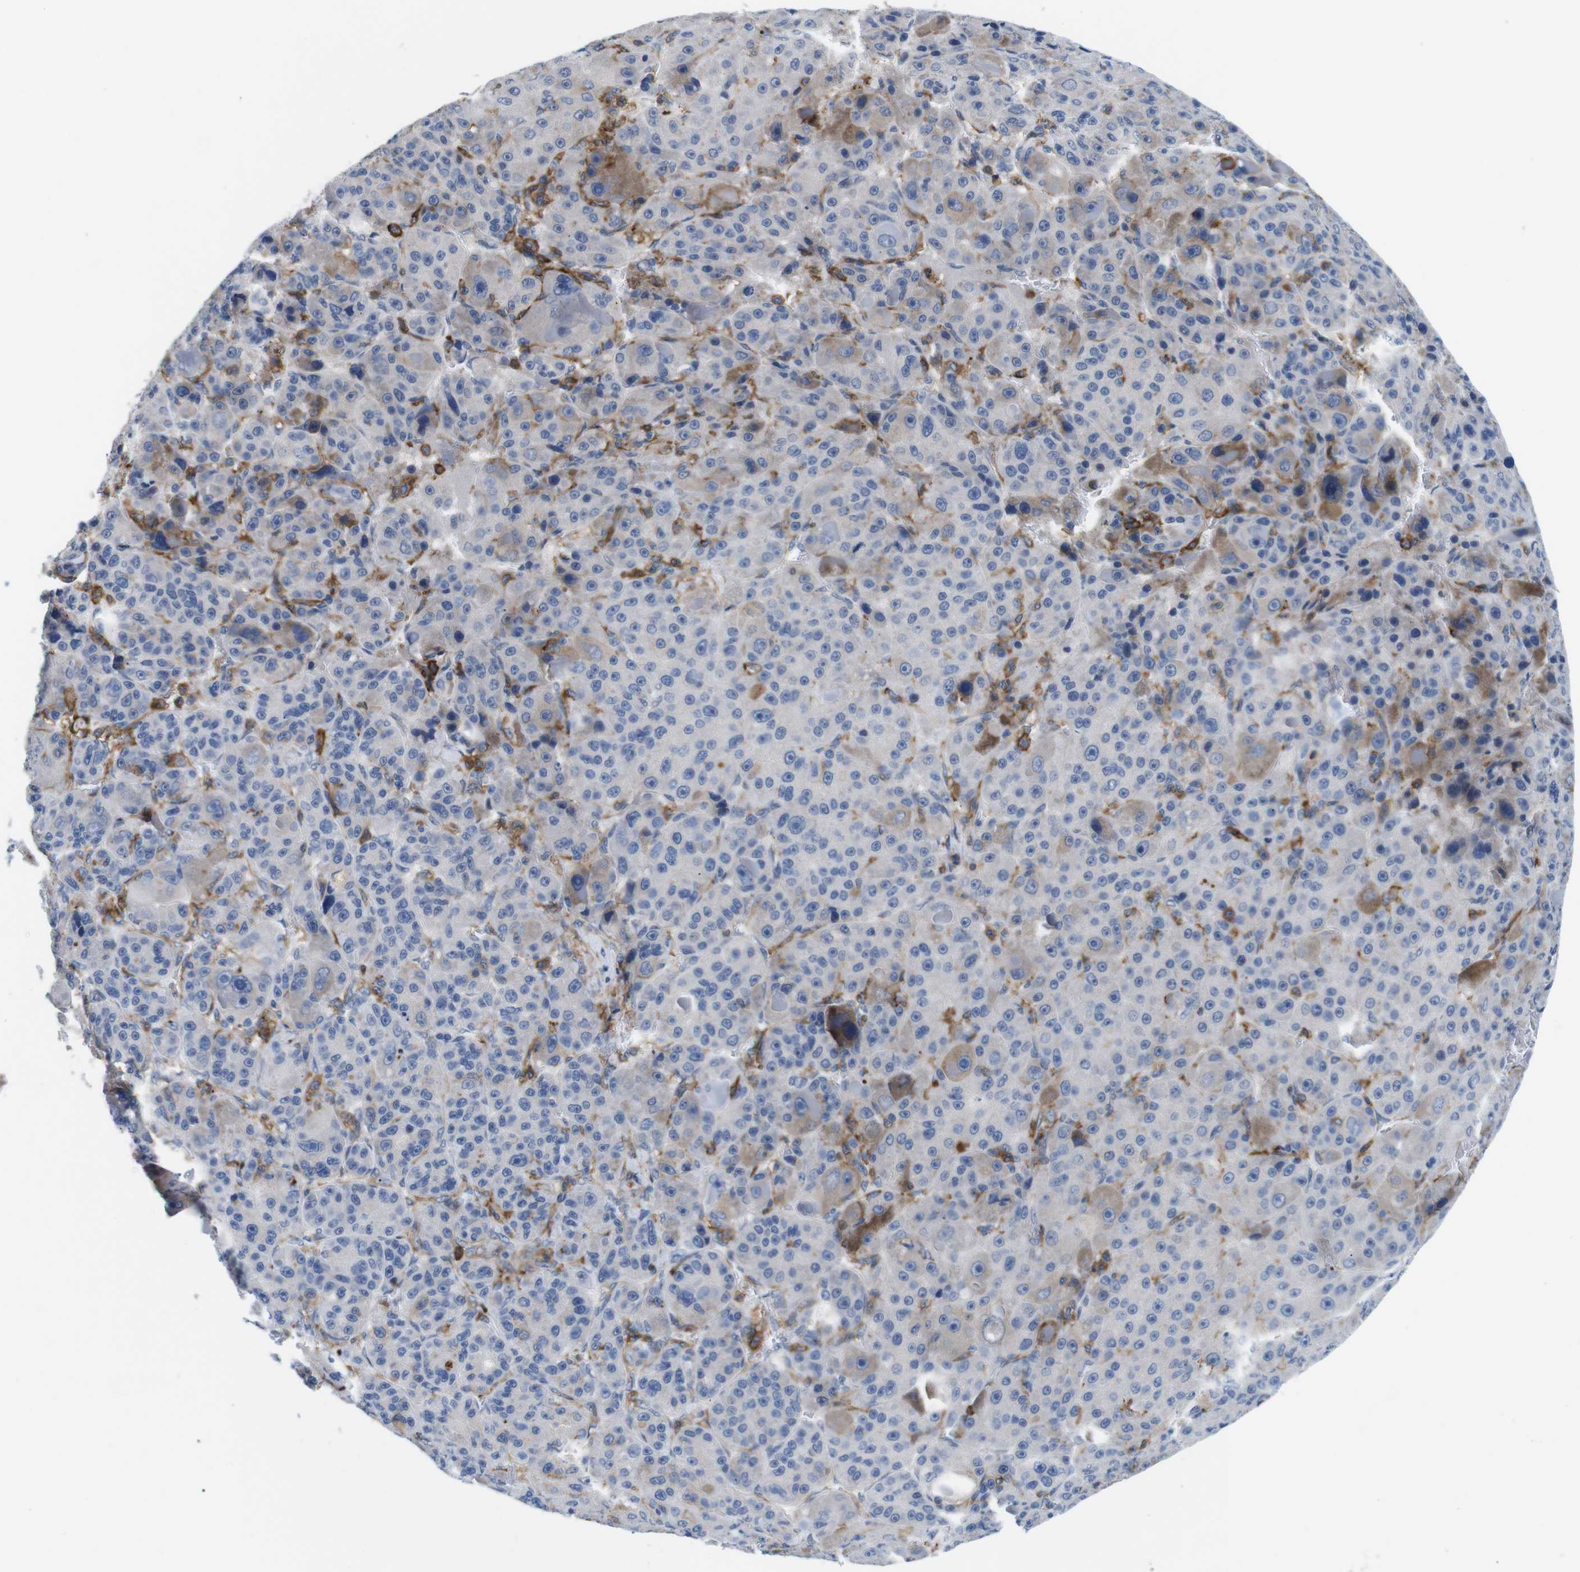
{"staining": {"intensity": "weak", "quantity": "<25%", "location": "cytoplasmic/membranous"}, "tissue": "liver cancer", "cell_type": "Tumor cells", "image_type": "cancer", "snomed": [{"axis": "morphology", "description": "Carcinoma, Hepatocellular, NOS"}, {"axis": "topography", "description": "Liver"}], "caption": "Immunohistochemistry (IHC) micrograph of neoplastic tissue: liver cancer stained with DAB (3,3'-diaminobenzidine) reveals no significant protein positivity in tumor cells. (DAB (3,3'-diaminobenzidine) IHC with hematoxylin counter stain).", "gene": "CD300C", "patient": {"sex": "male", "age": 76}}